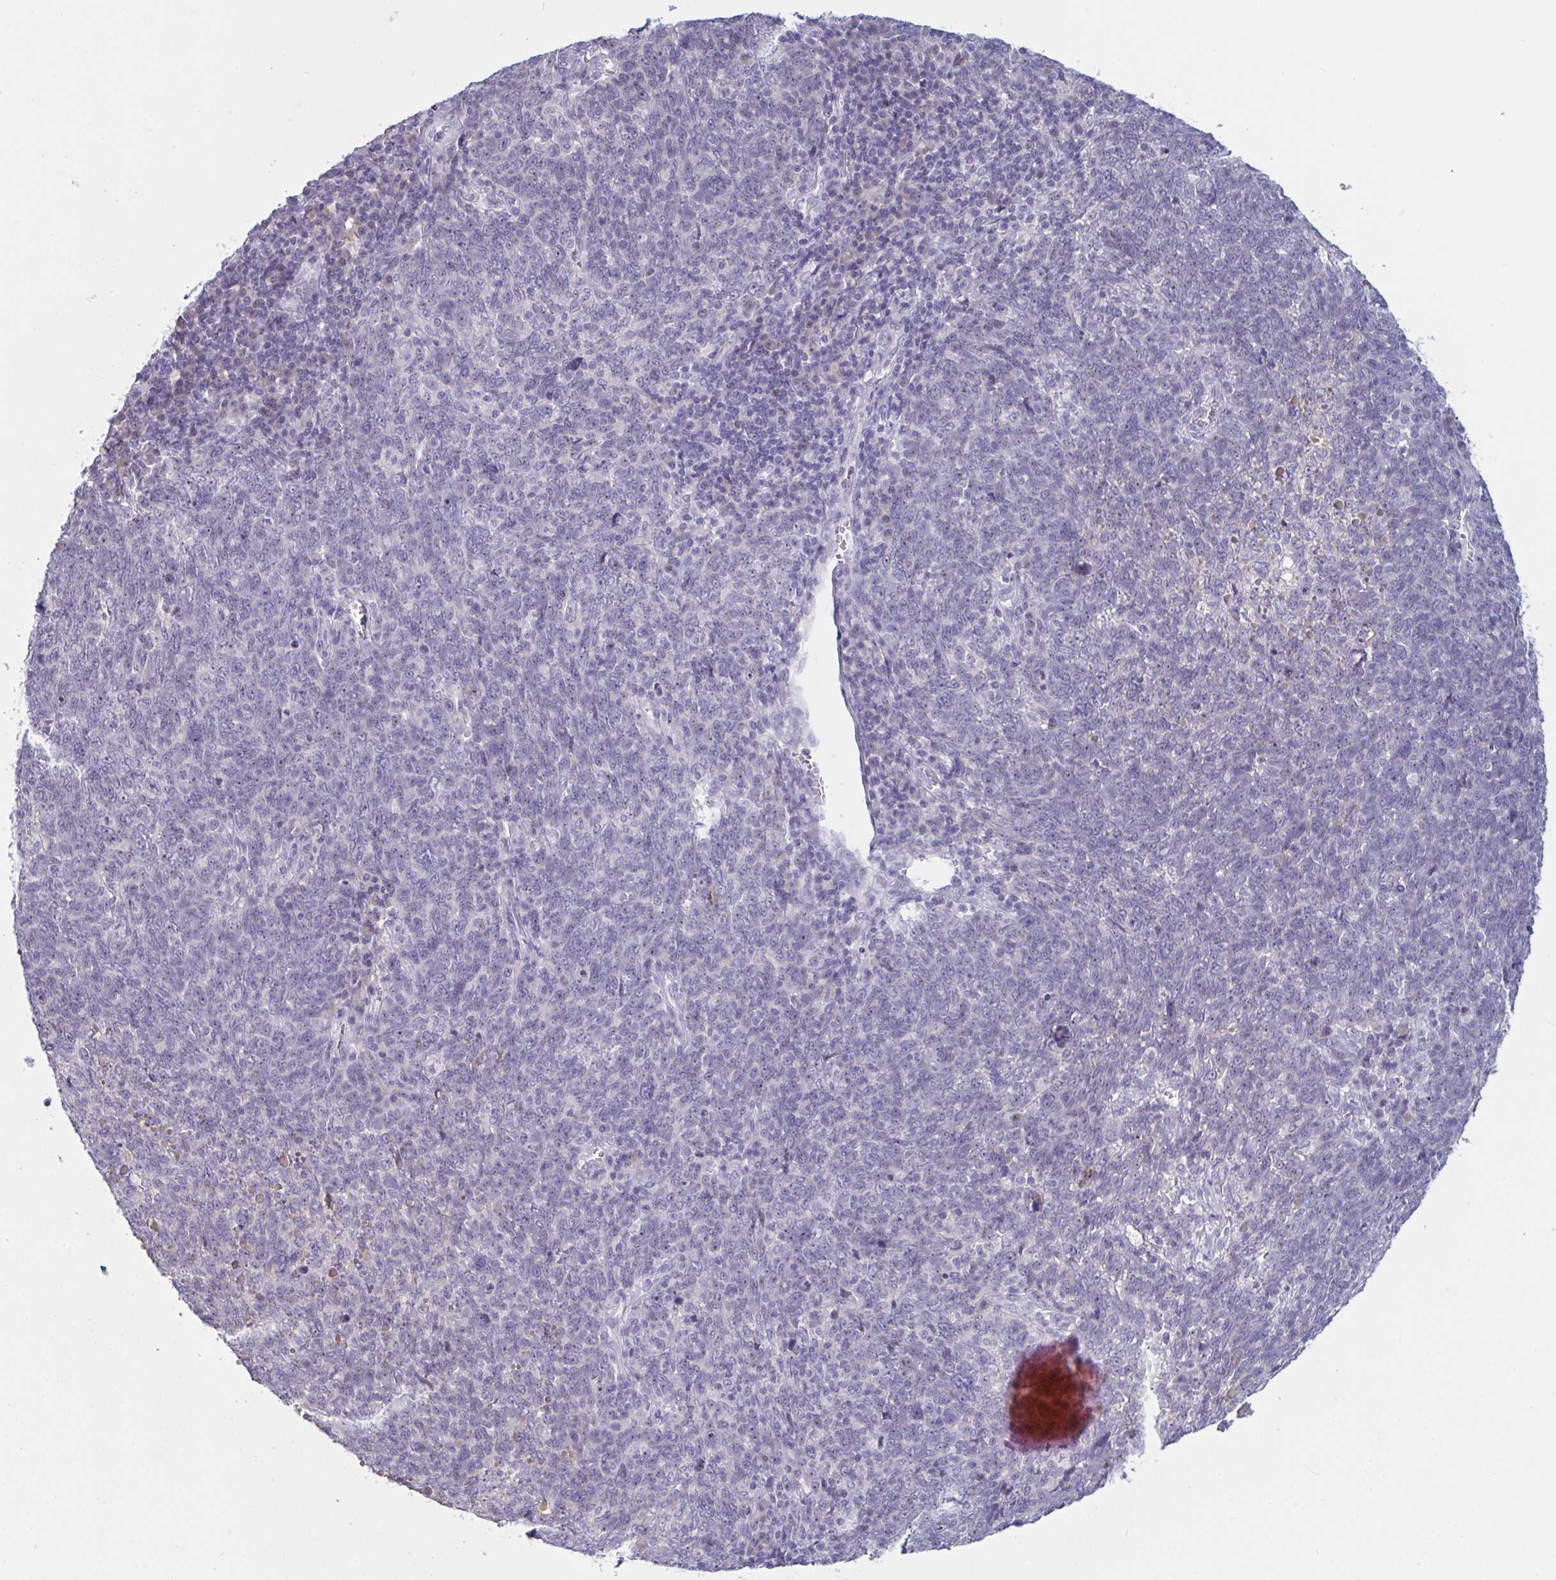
{"staining": {"intensity": "negative", "quantity": "none", "location": "none"}, "tissue": "lung cancer", "cell_type": "Tumor cells", "image_type": "cancer", "snomed": [{"axis": "morphology", "description": "Squamous cell carcinoma, NOS"}, {"axis": "topography", "description": "Lung"}], "caption": "This is an immunohistochemistry micrograph of human lung squamous cell carcinoma. There is no expression in tumor cells.", "gene": "MYC", "patient": {"sex": "female", "age": 72}}